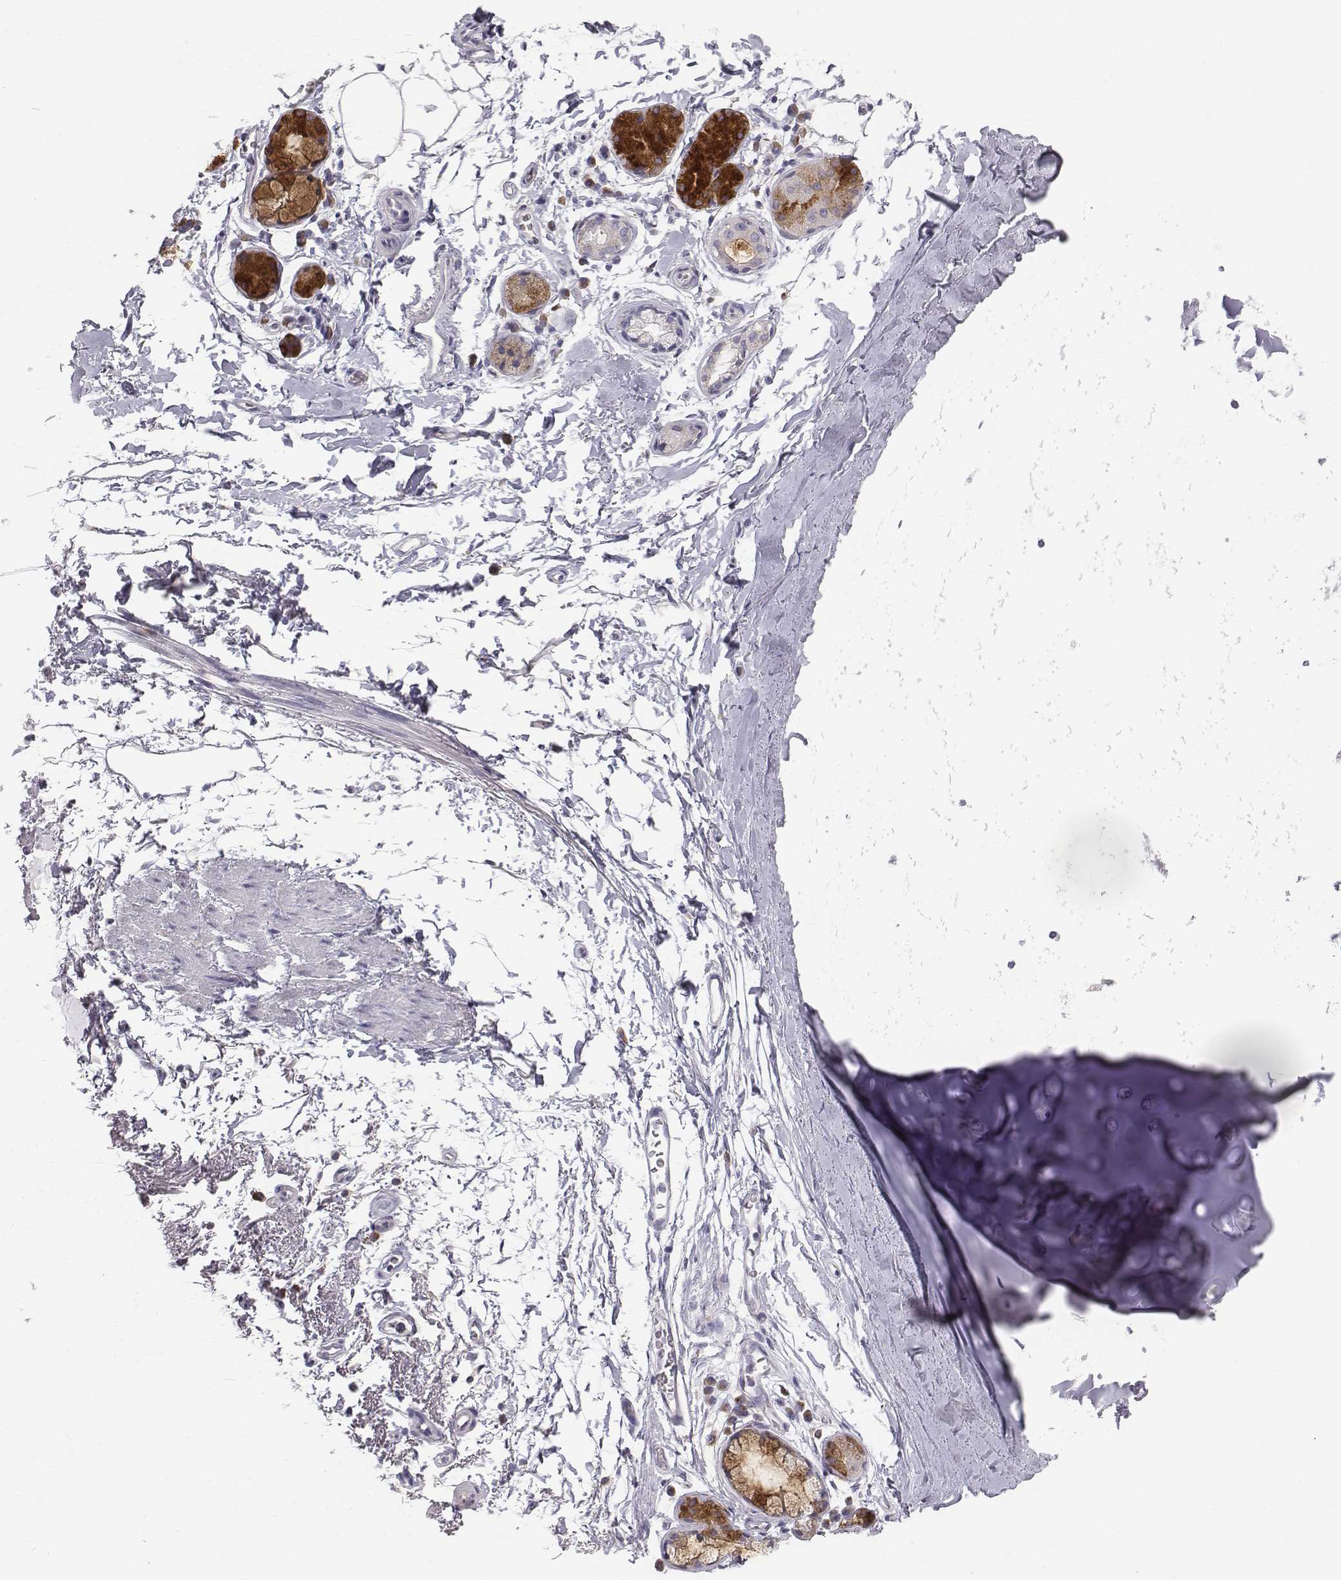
{"staining": {"intensity": "negative", "quantity": "none", "location": "none"}, "tissue": "adipose tissue", "cell_type": "Adipocytes", "image_type": "normal", "snomed": [{"axis": "morphology", "description": "Normal tissue, NOS"}, {"axis": "topography", "description": "Lymph node"}, {"axis": "topography", "description": "Bronchus"}], "caption": "Immunohistochemical staining of normal human adipose tissue demonstrates no significant positivity in adipocytes. The staining is performed using DAB brown chromogen with nuclei counter-stained in using hematoxylin.", "gene": "C6orf58", "patient": {"sex": "female", "age": 70}}